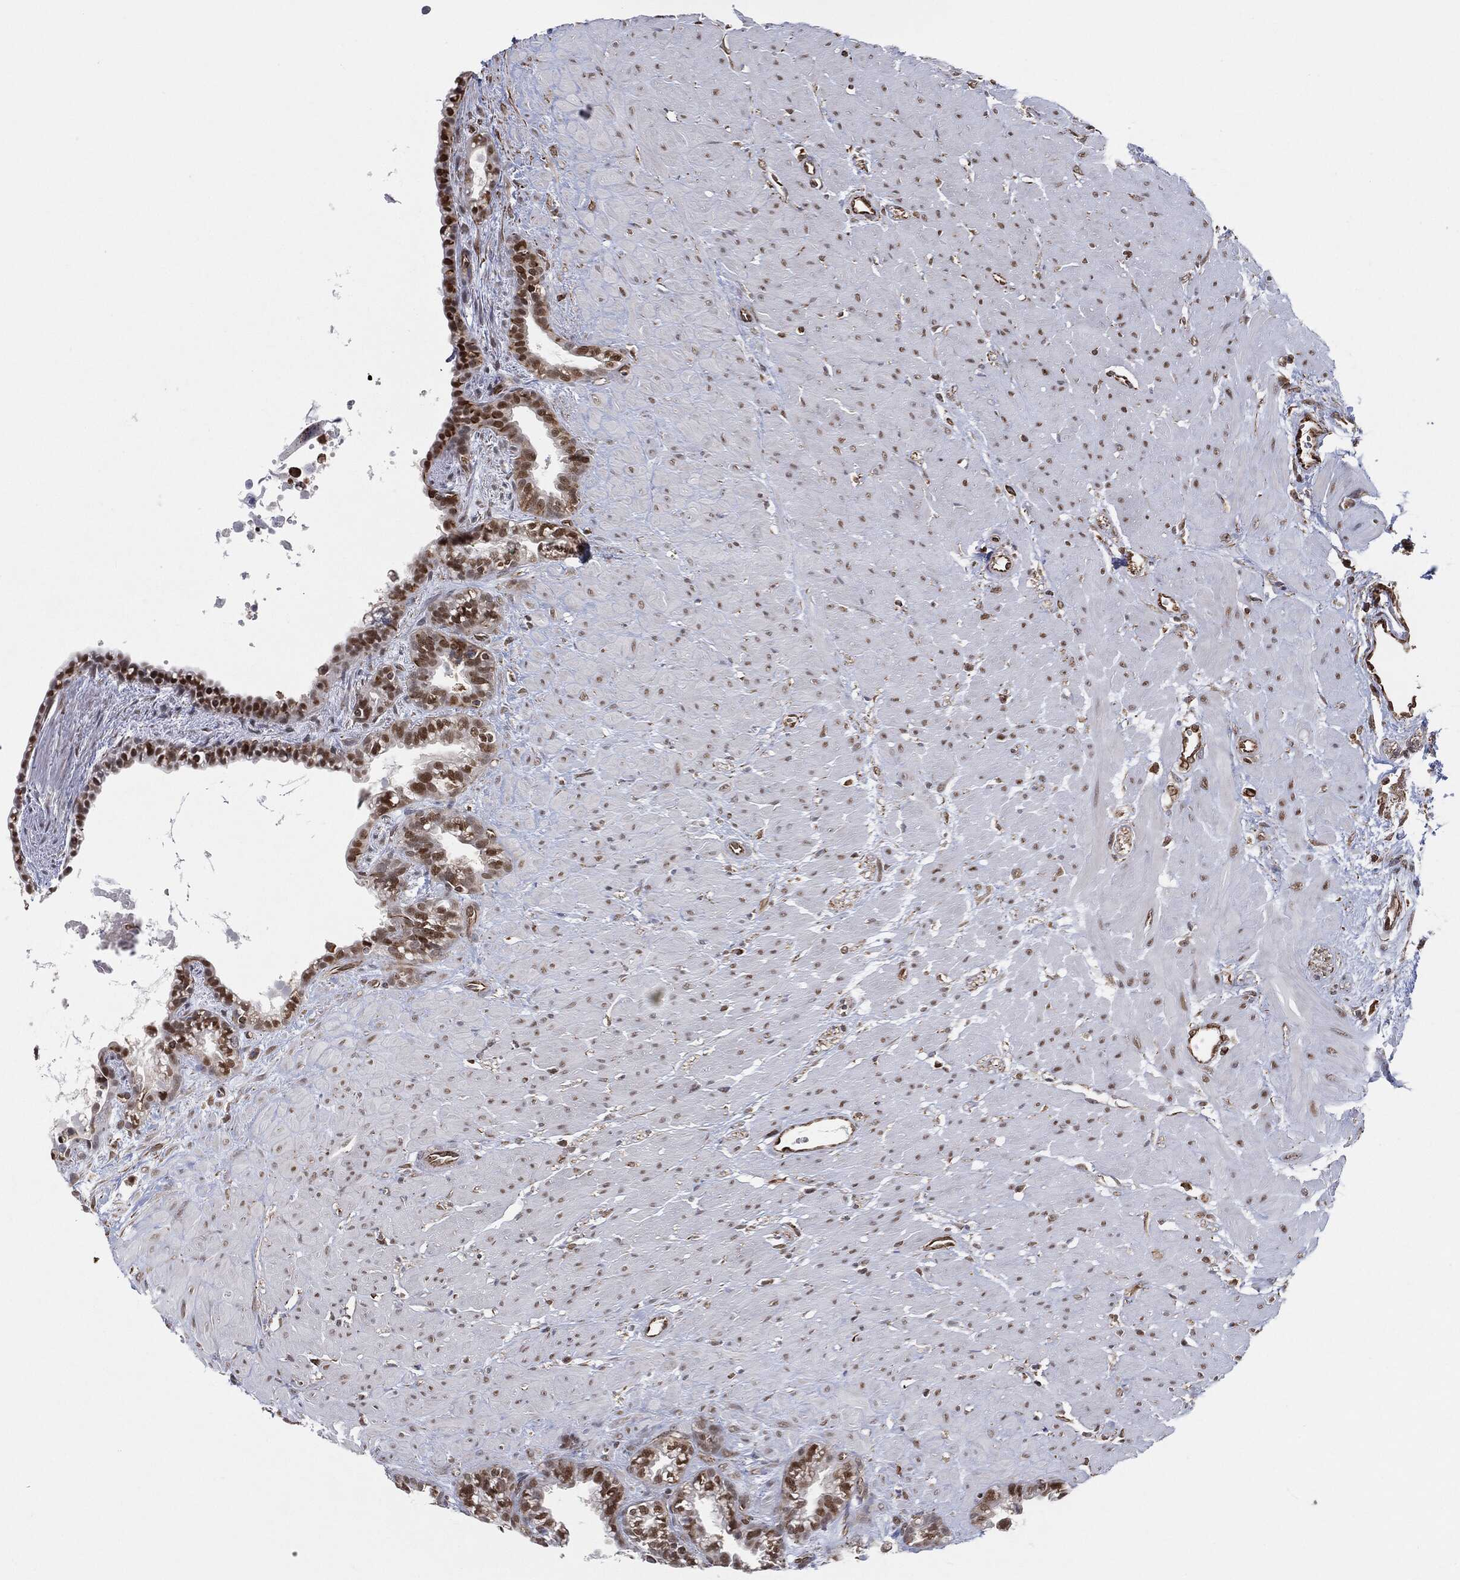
{"staining": {"intensity": "strong", "quantity": "25%-75%", "location": "nuclear"}, "tissue": "seminal vesicle", "cell_type": "Glandular cells", "image_type": "normal", "snomed": [{"axis": "morphology", "description": "Normal tissue, NOS"}, {"axis": "morphology", "description": "Urothelial carcinoma, NOS"}, {"axis": "topography", "description": "Urinary bladder"}, {"axis": "topography", "description": "Seminal veicle"}], "caption": "Immunohistochemistry image of normal seminal vesicle: human seminal vesicle stained using IHC demonstrates high levels of strong protein expression localized specifically in the nuclear of glandular cells, appearing as a nuclear brown color.", "gene": "TP53RK", "patient": {"sex": "male", "age": 76}}